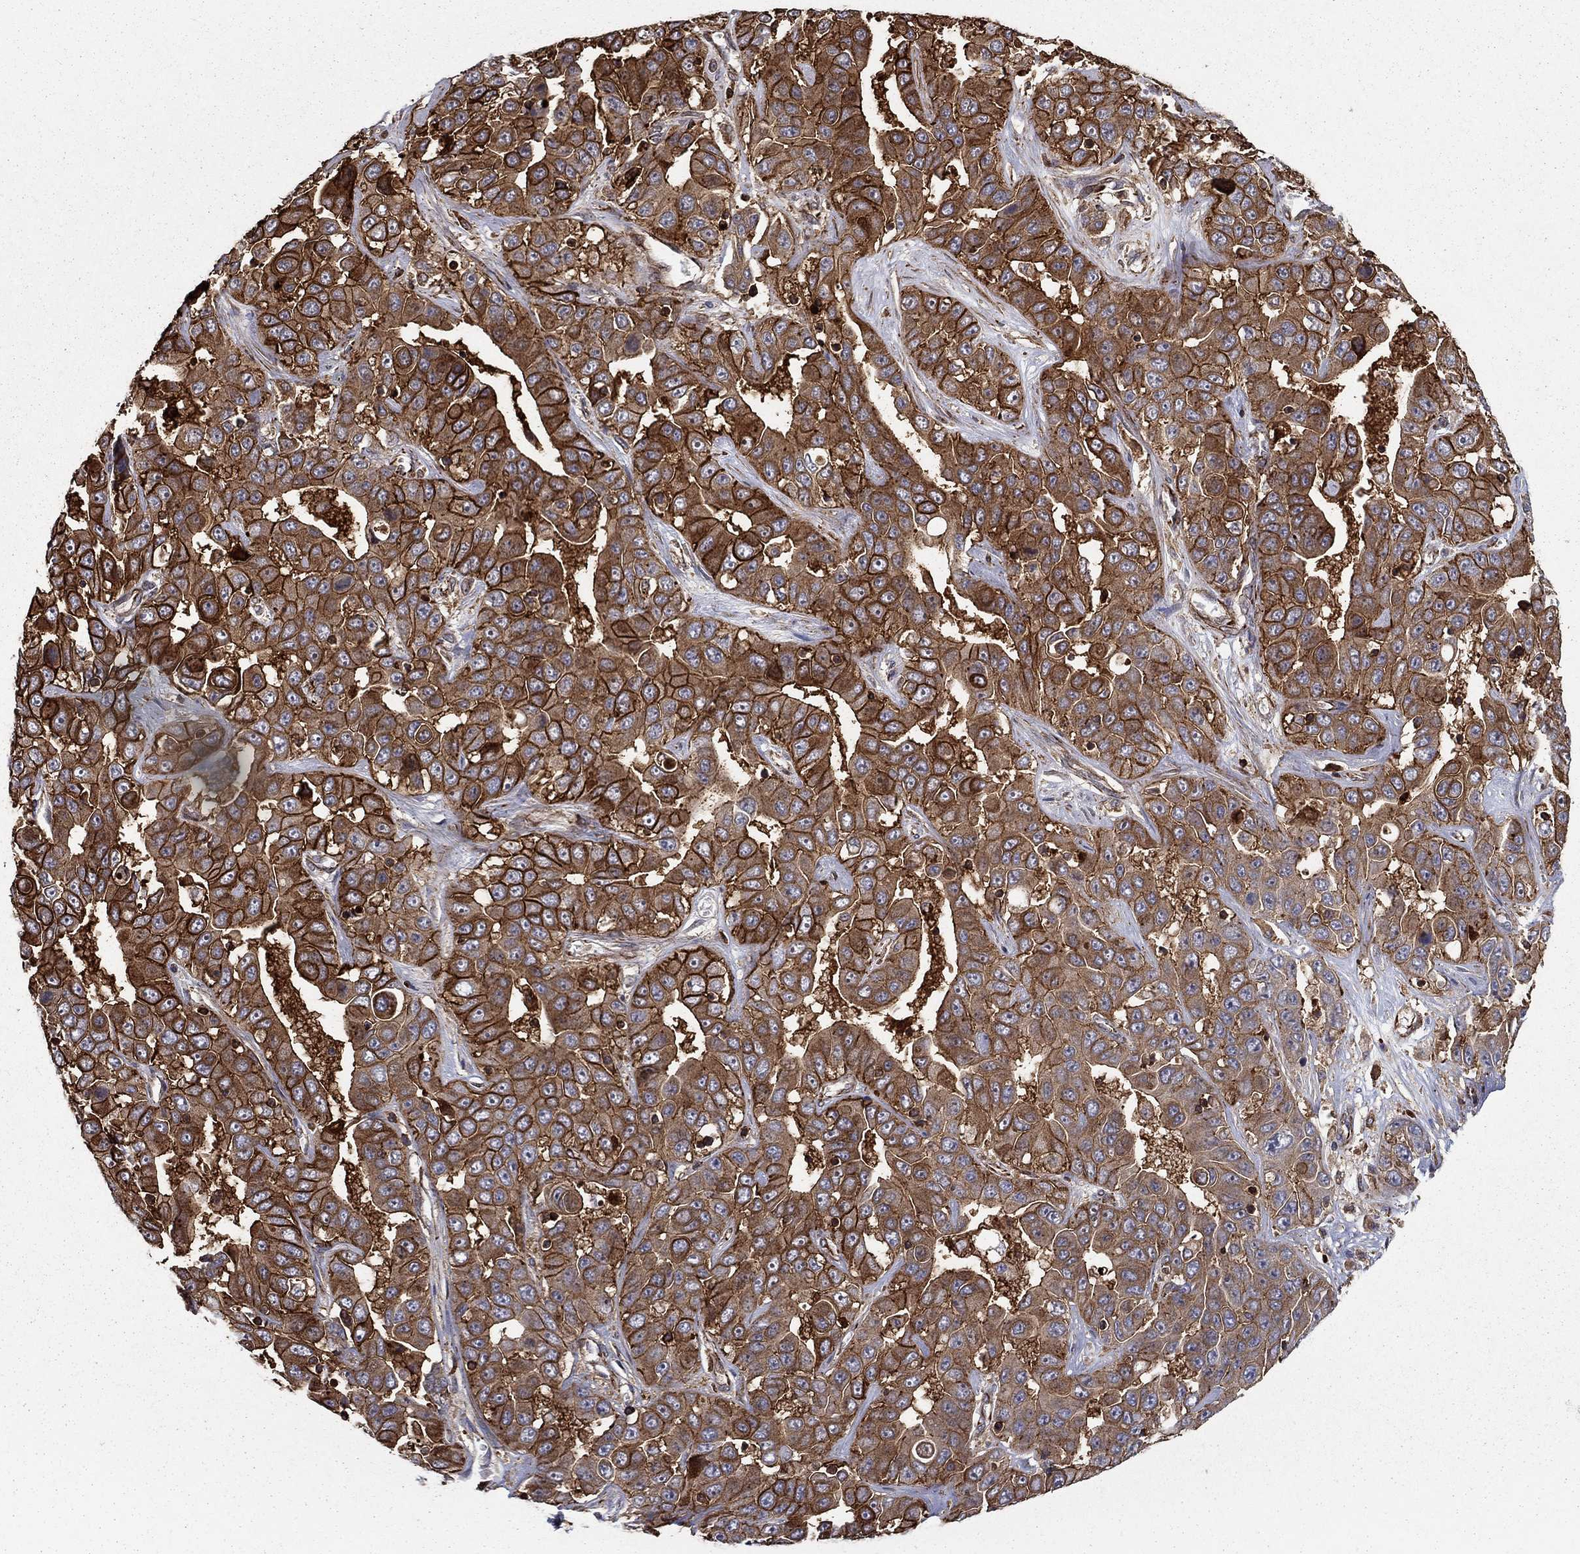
{"staining": {"intensity": "strong", "quantity": ">75%", "location": "cytoplasmic/membranous"}, "tissue": "liver cancer", "cell_type": "Tumor cells", "image_type": "cancer", "snomed": [{"axis": "morphology", "description": "Cholangiocarcinoma"}, {"axis": "topography", "description": "Liver"}], "caption": "Immunohistochemistry (DAB) staining of liver cancer (cholangiocarcinoma) reveals strong cytoplasmic/membranous protein positivity in approximately >75% of tumor cells.", "gene": "ADM", "patient": {"sex": "female", "age": 52}}